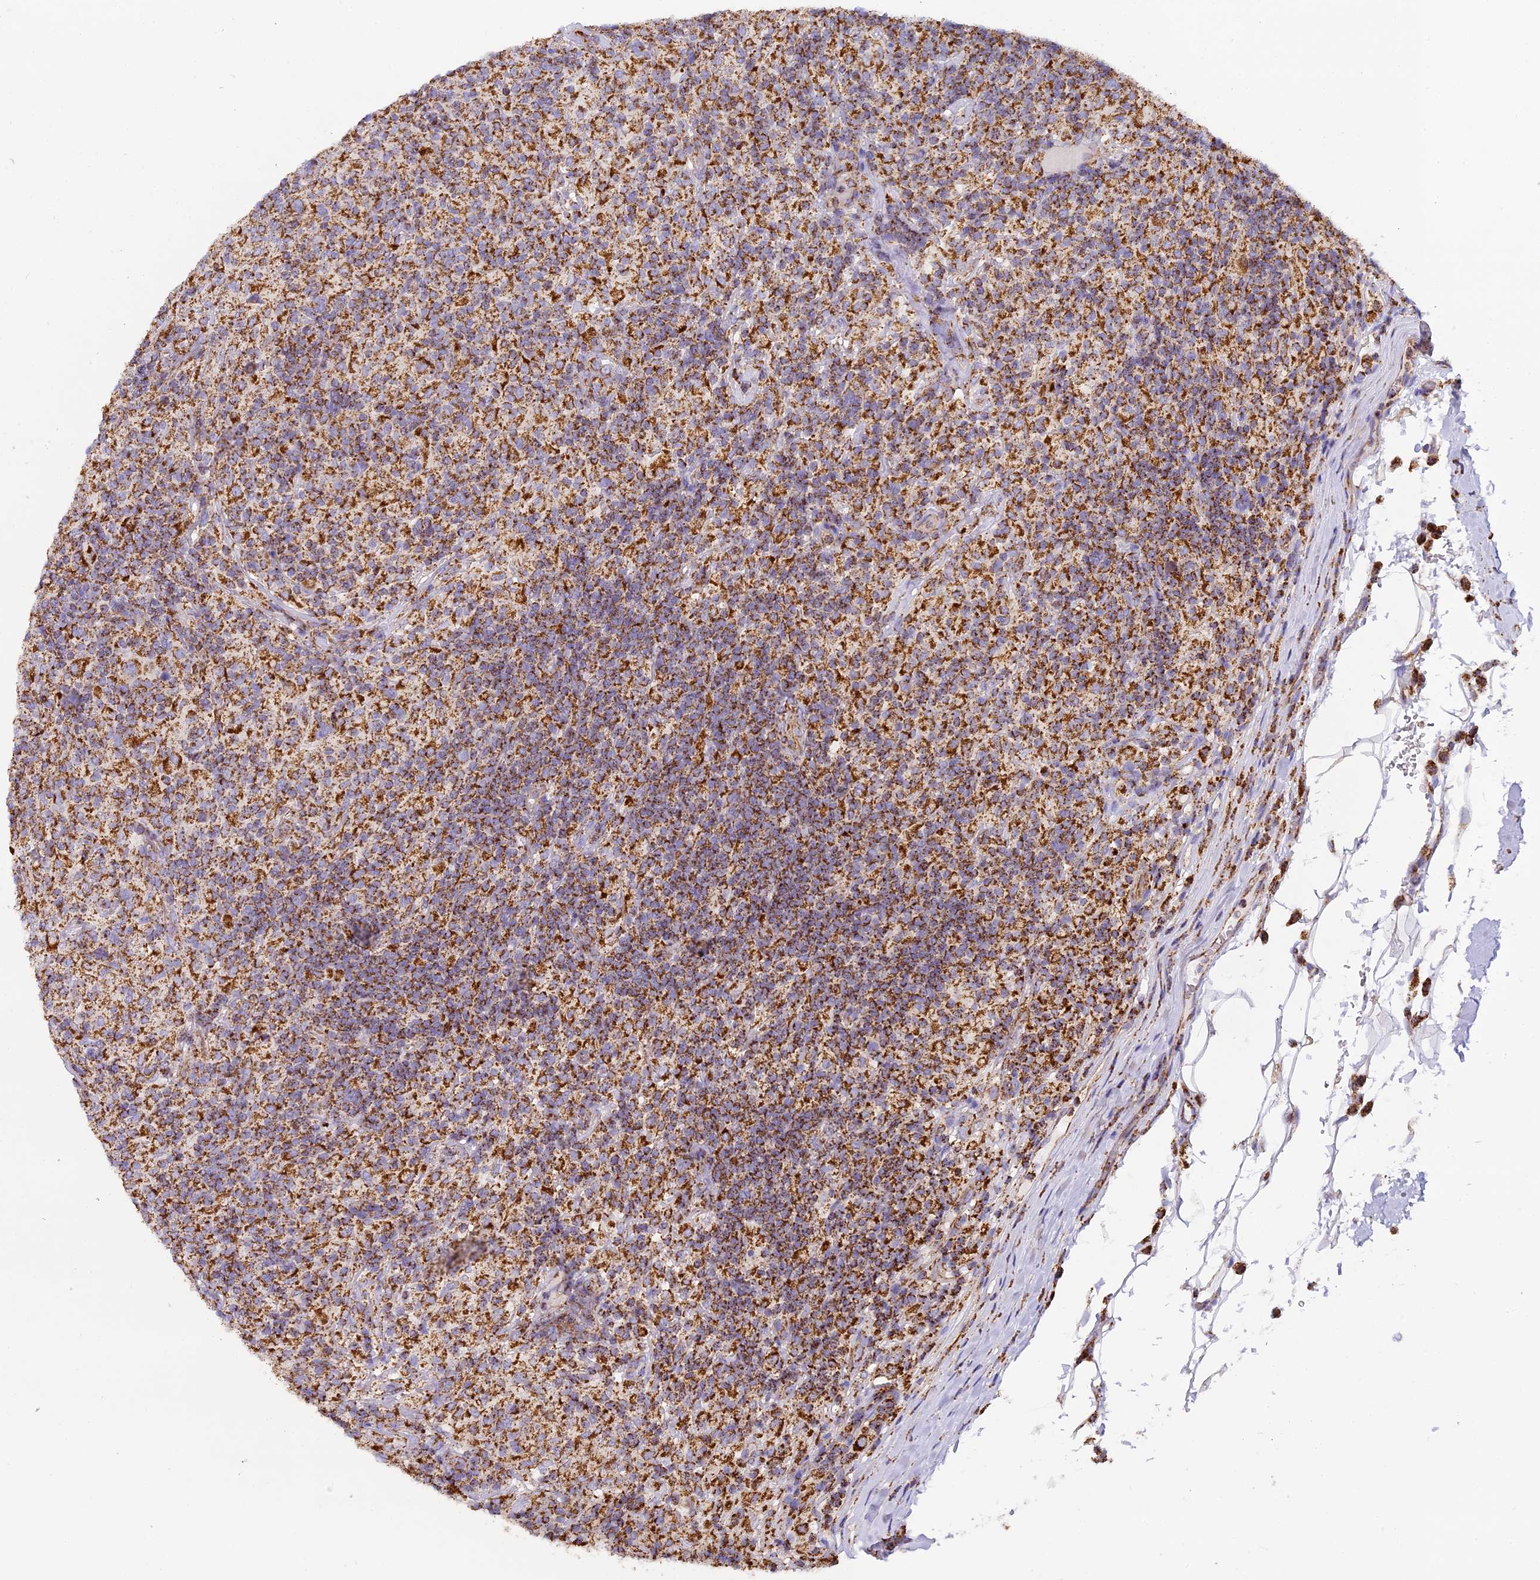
{"staining": {"intensity": "moderate", "quantity": ">75%", "location": "cytoplasmic/membranous"}, "tissue": "lymphoma", "cell_type": "Tumor cells", "image_type": "cancer", "snomed": [{"axis": "morphology", "description": "Hodgkin's disease, NOS"}, {"axis": "topography", "description": "Lymph node"}], "caption": "This photomicrograph shows immunohistochemistry staining of Hodgkin's disease, with medium moderate cytoplasmic/membranous positivity in about >75% of tumor cells.", "gene": "STK17A", "patient": {"sex": "male", "age": 70}}